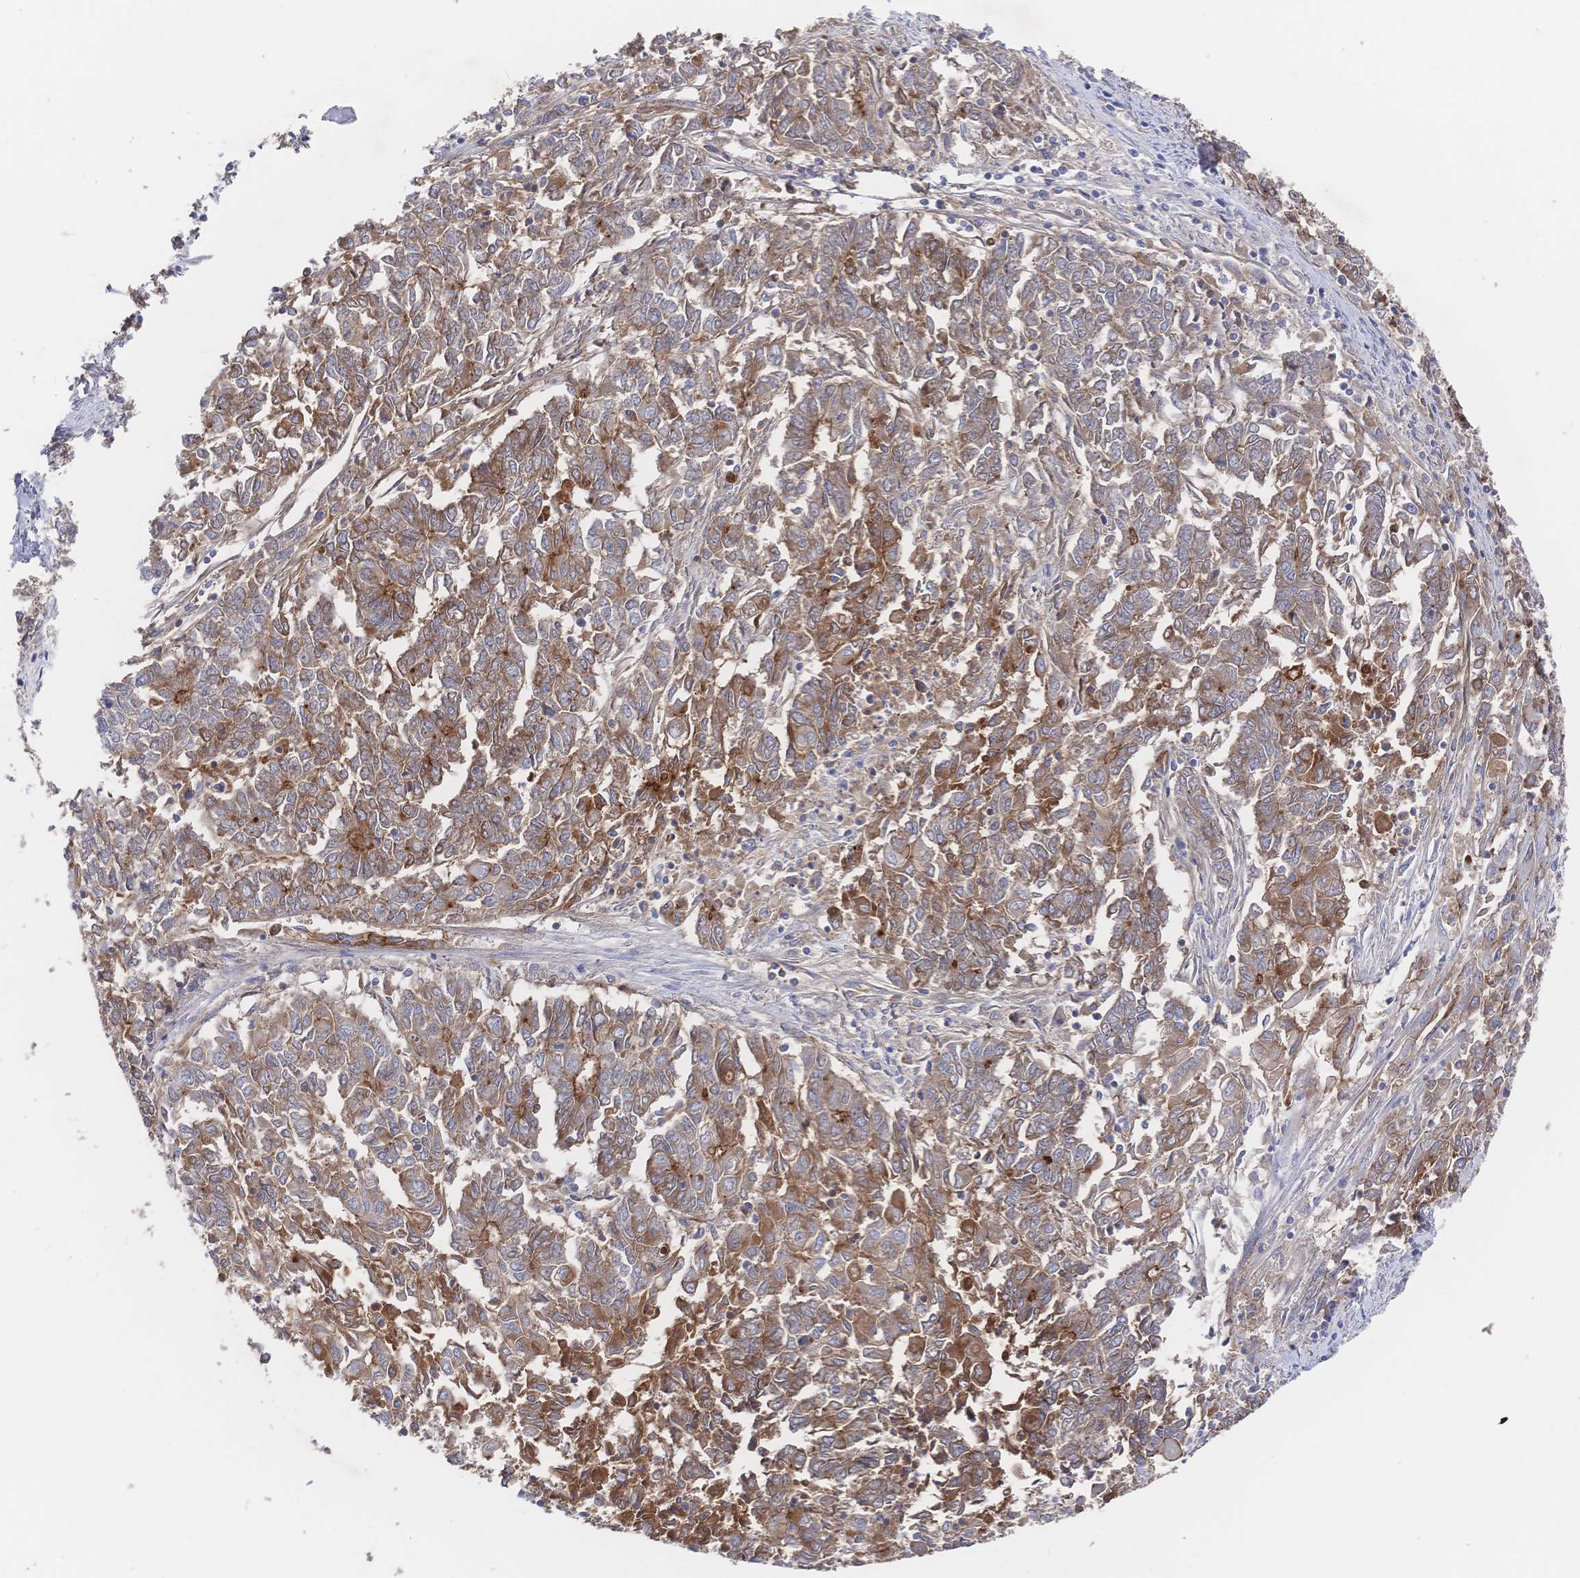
{"staining": {"intensity": "moderate", "quantity": "25%-75%", "location": "cytoplasmic/membranous"}, "tissue": "endometrial cancer", "cell_type": "Tumor cells", "image_type": "cancer", "snomed": [{"axis": "morphology", "description": "Adenocarcinoma, NOS"}, {"axis": "topography", "description": "Endometrium"}], "caption": "Immunohistochemistry micrograph of endometrial cancer (adenocarcinoma) stained for a protein (brown), which exhibits medium levels of moderate cytoplasmic/membranous positivity in about 25%-75% of tumor cells.", "gene": "F11R", "patient": {"sex": "female", "age": 54}}